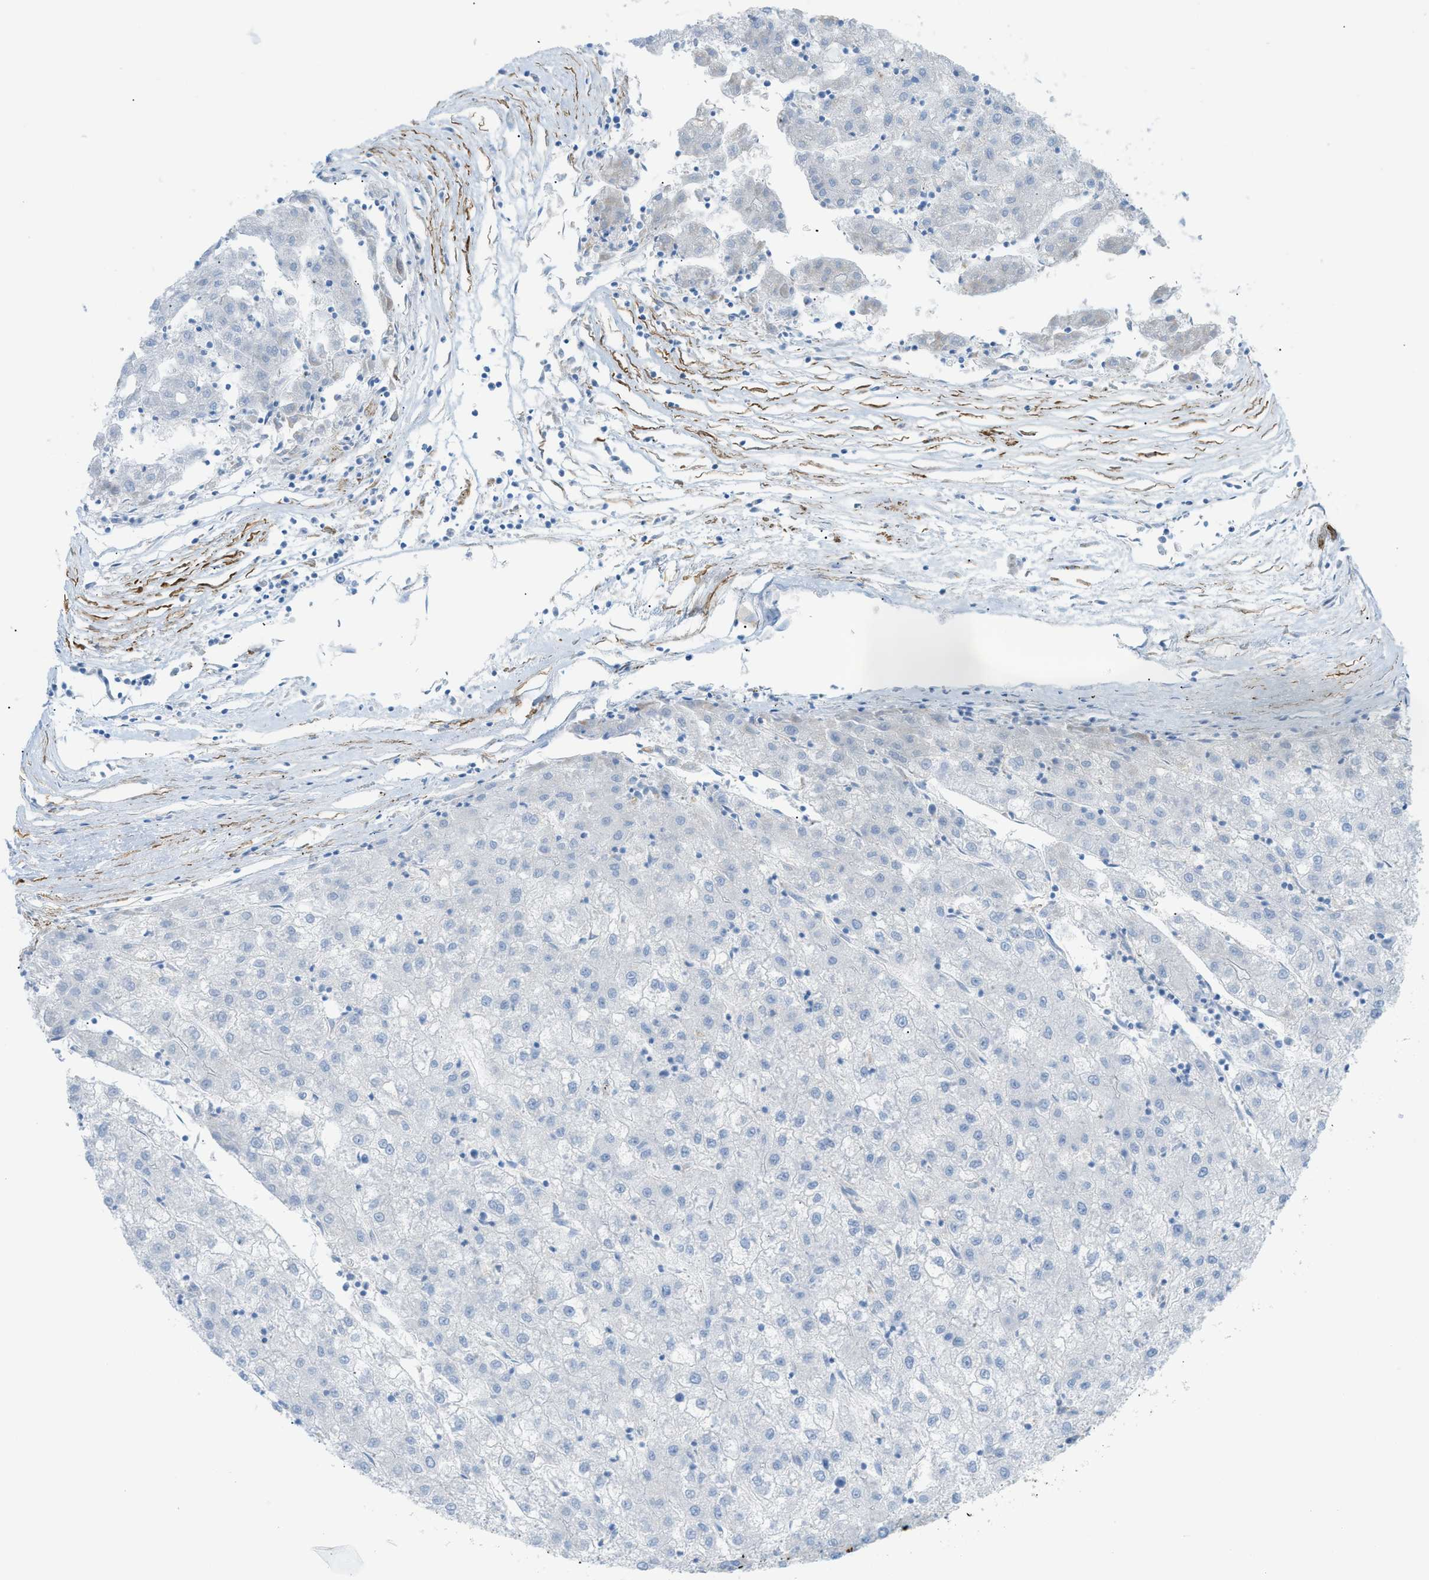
{"staining": {"intensity": "negative", "quantity": "none", "location": "none"}, "tissue": "liver cancer", "cell_type": "Tumor cells", "image_type": "cancer", "snomed": [{"axis": "morphology", "description": "Carcinoma, Hepatocellular, NOS"}, {"axis": "topography", "description": "Liver"}], "caption": "Tumor cells are negative for brown protein staining in hepatocellular carcinoma (liver).", "gene": "MYH11", "patient": {"sex": "male", "age": 72}}